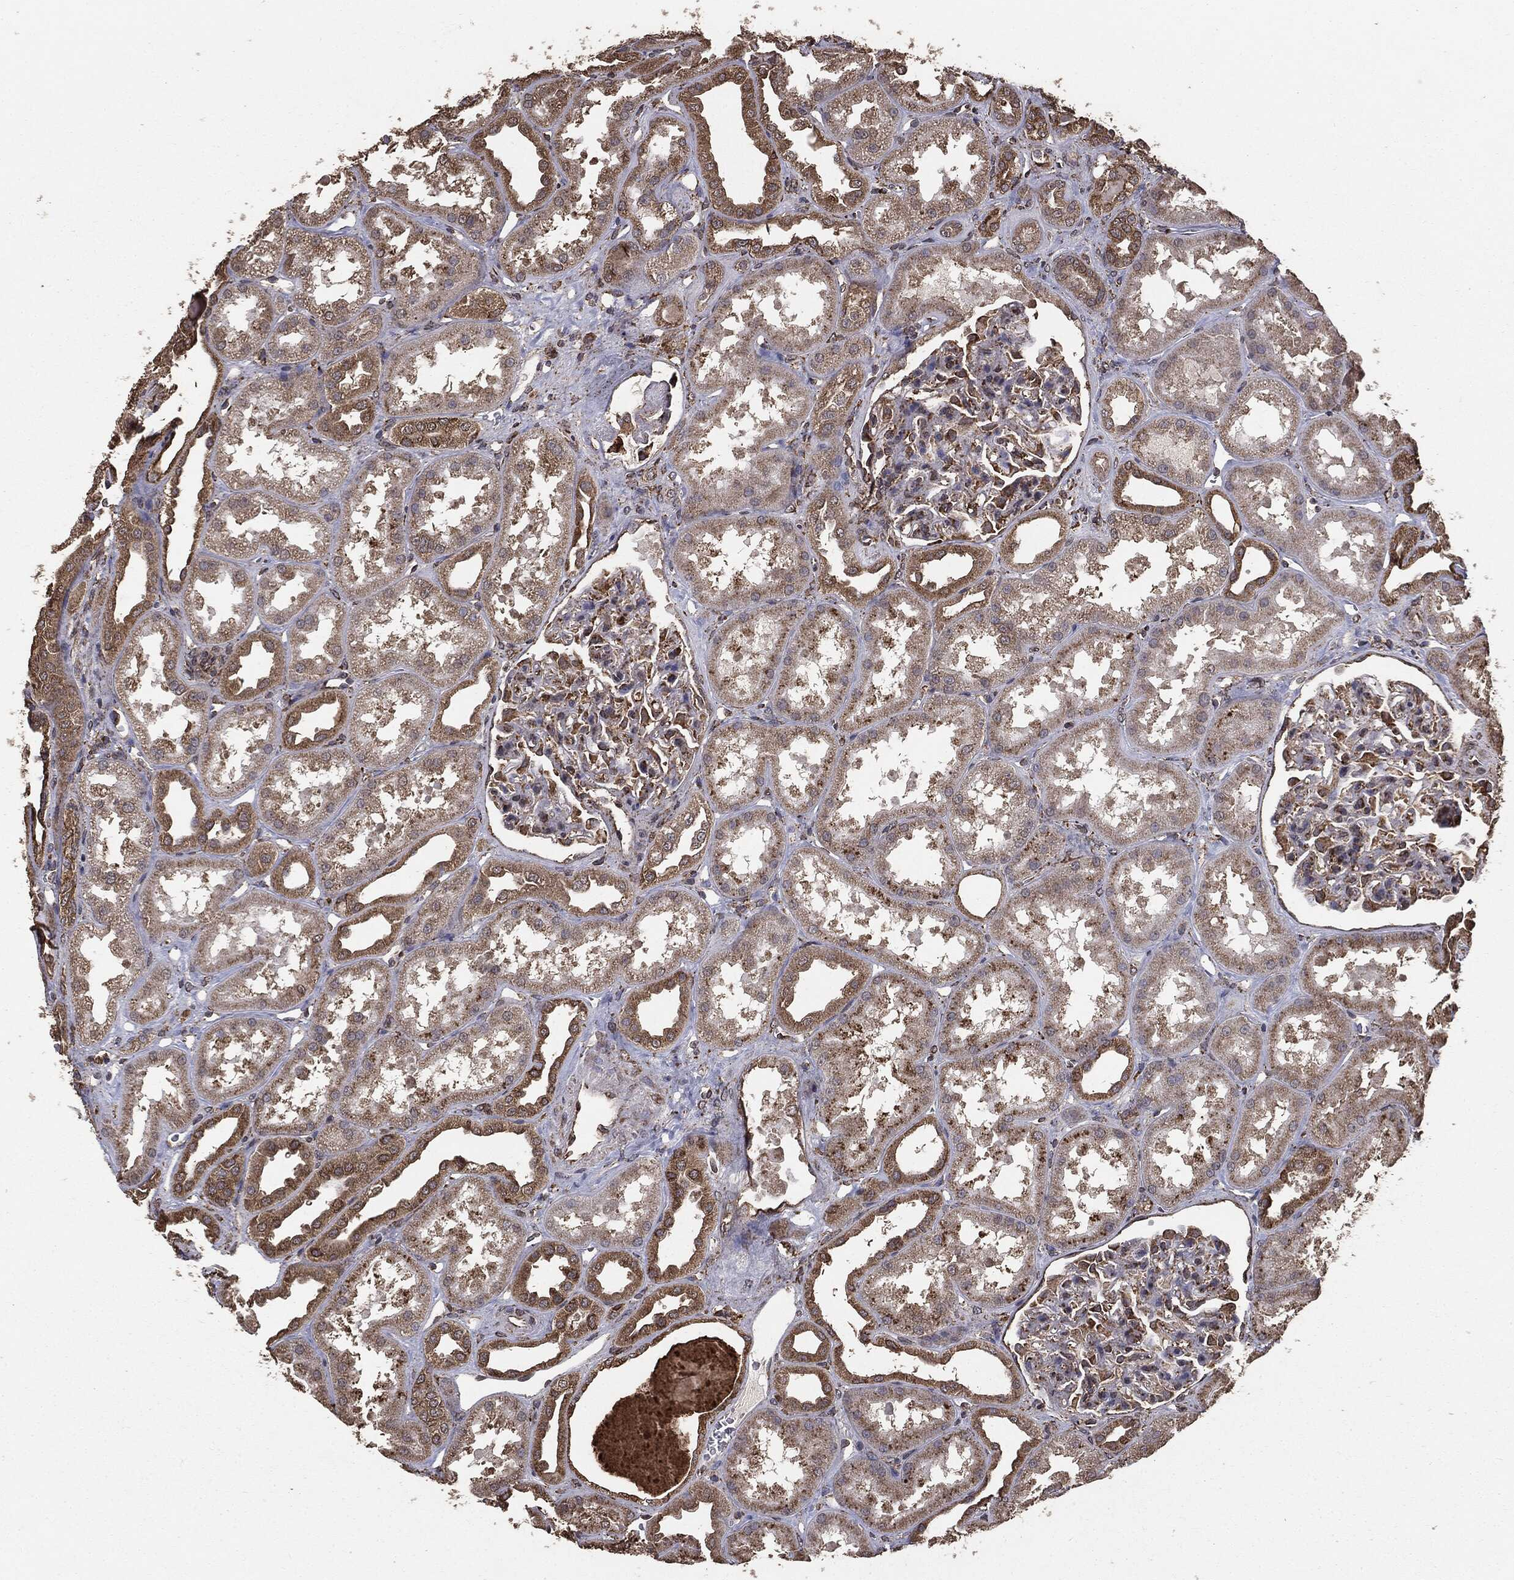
{"staining": {"intensity": "negative", "quantity": "none", "location": "none"}, "tissue": "kidney", "cell_type": "Cells in glomeruli", "image_type": "normal", "snomed": [{"axis": "morphology", "description": "Normal tissue, NOS"}, {"axis": "topography", "description": "Kidney"}], "caption": "Image shows no protein staining in cells in glomeruli of benign kidney. (DAB (3,3'-diaminobenzidine) IHC, high magnification).", "gene": "MTOR", "patient": {"sex": "male", "age": 61}}